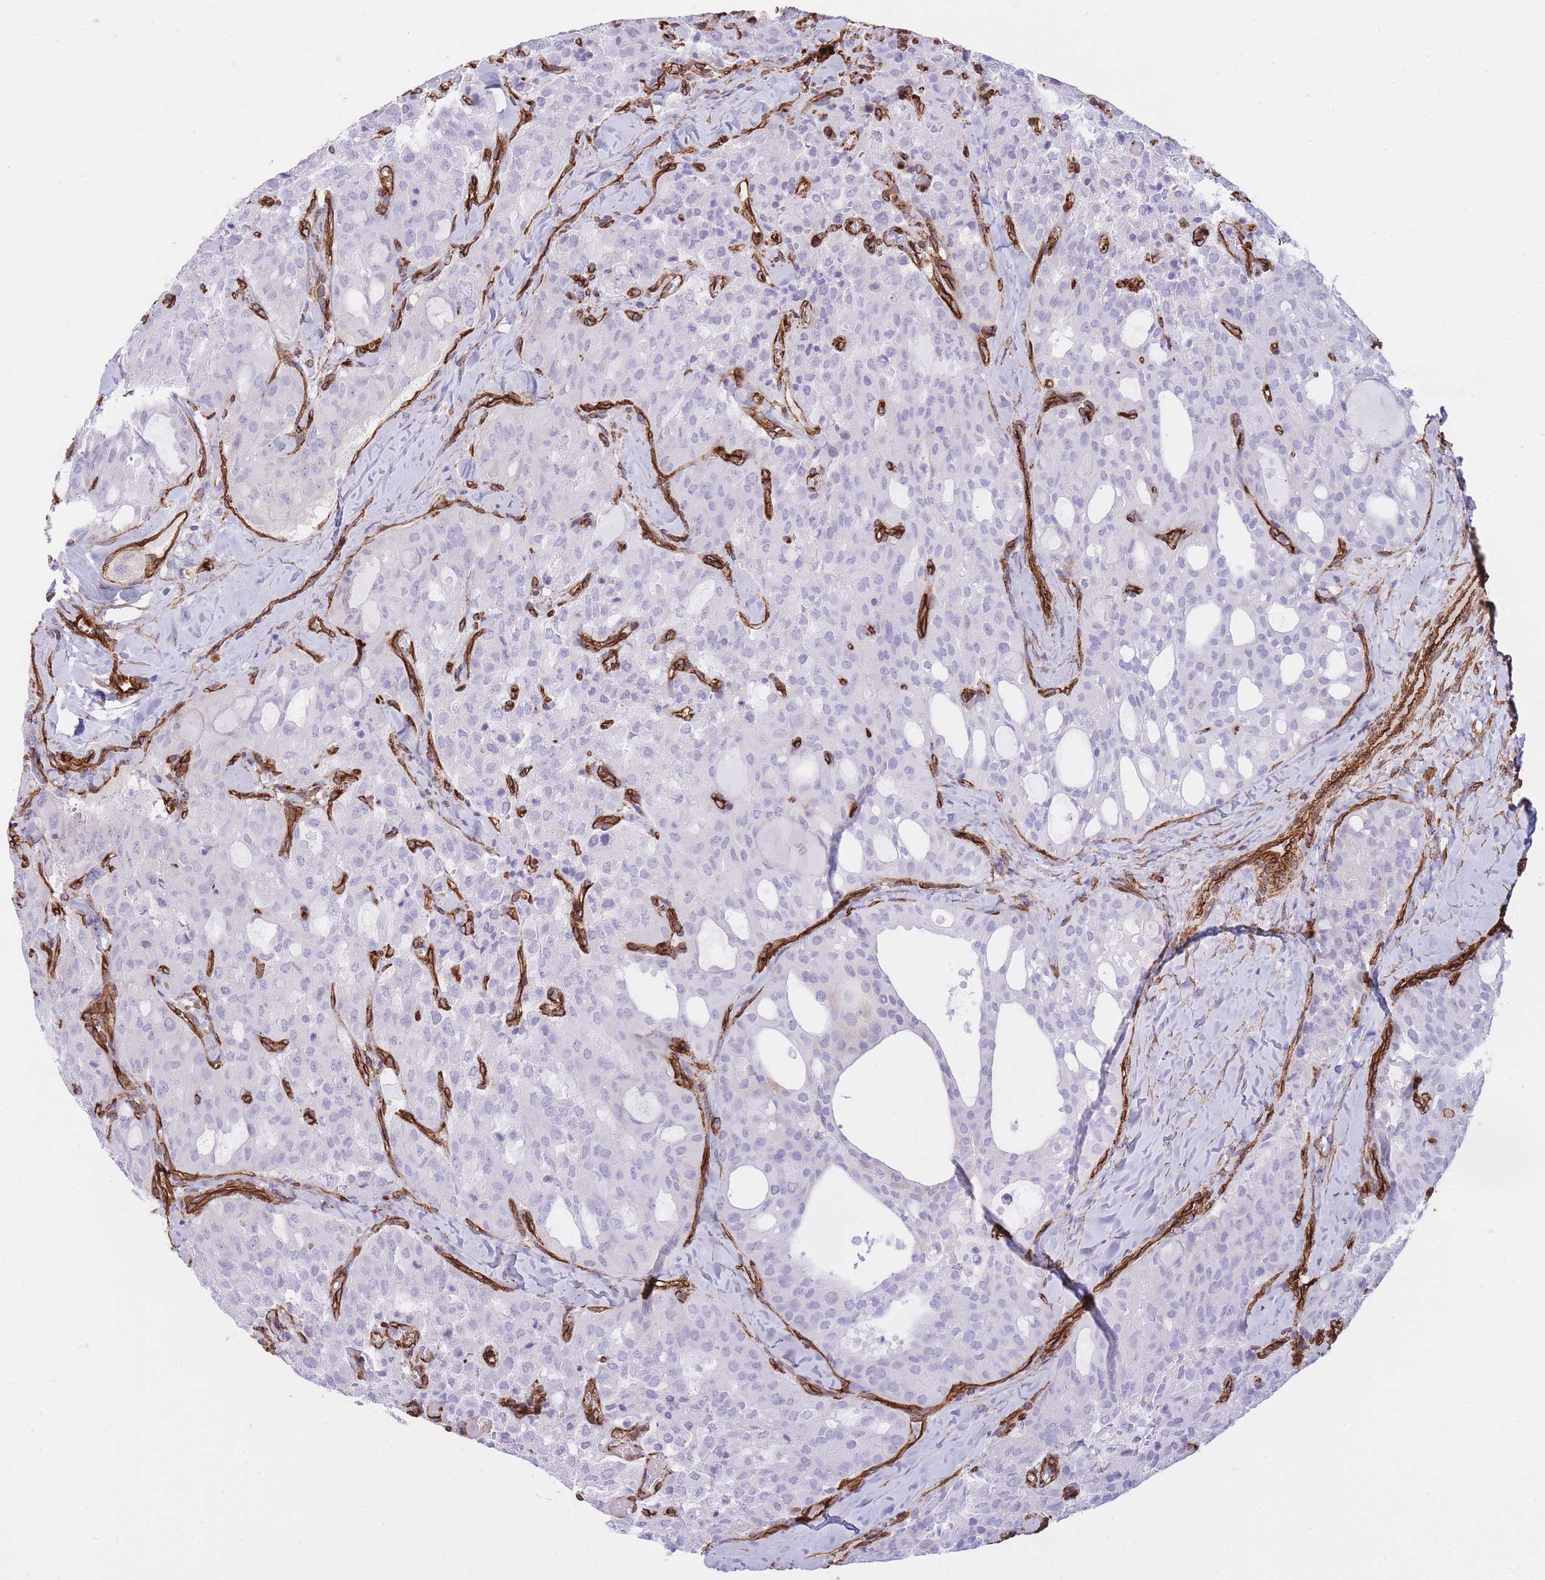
{"staining": {"intensity": "negative", "quantity": "none", "location": "none"}, "tissue": "thyroid cancer", "cell_type": "Tumor cells", "image_type": "cancer", "snomed": [{"axis": "morphology", "description": "Follicular adenoma carcinoma, NOS"}, {"axis": "topography", "description": "Thyroid gland"}], "caption": "Thyroid cancer (follicular adenoma carcinoma) was stained to show a protein in brown. There is no significant staining in tumor cells. (DAB immunohistochemistry, high magnification).", "gene": "CAVIN1", "patient": {"sex": "male", "age": 75}}